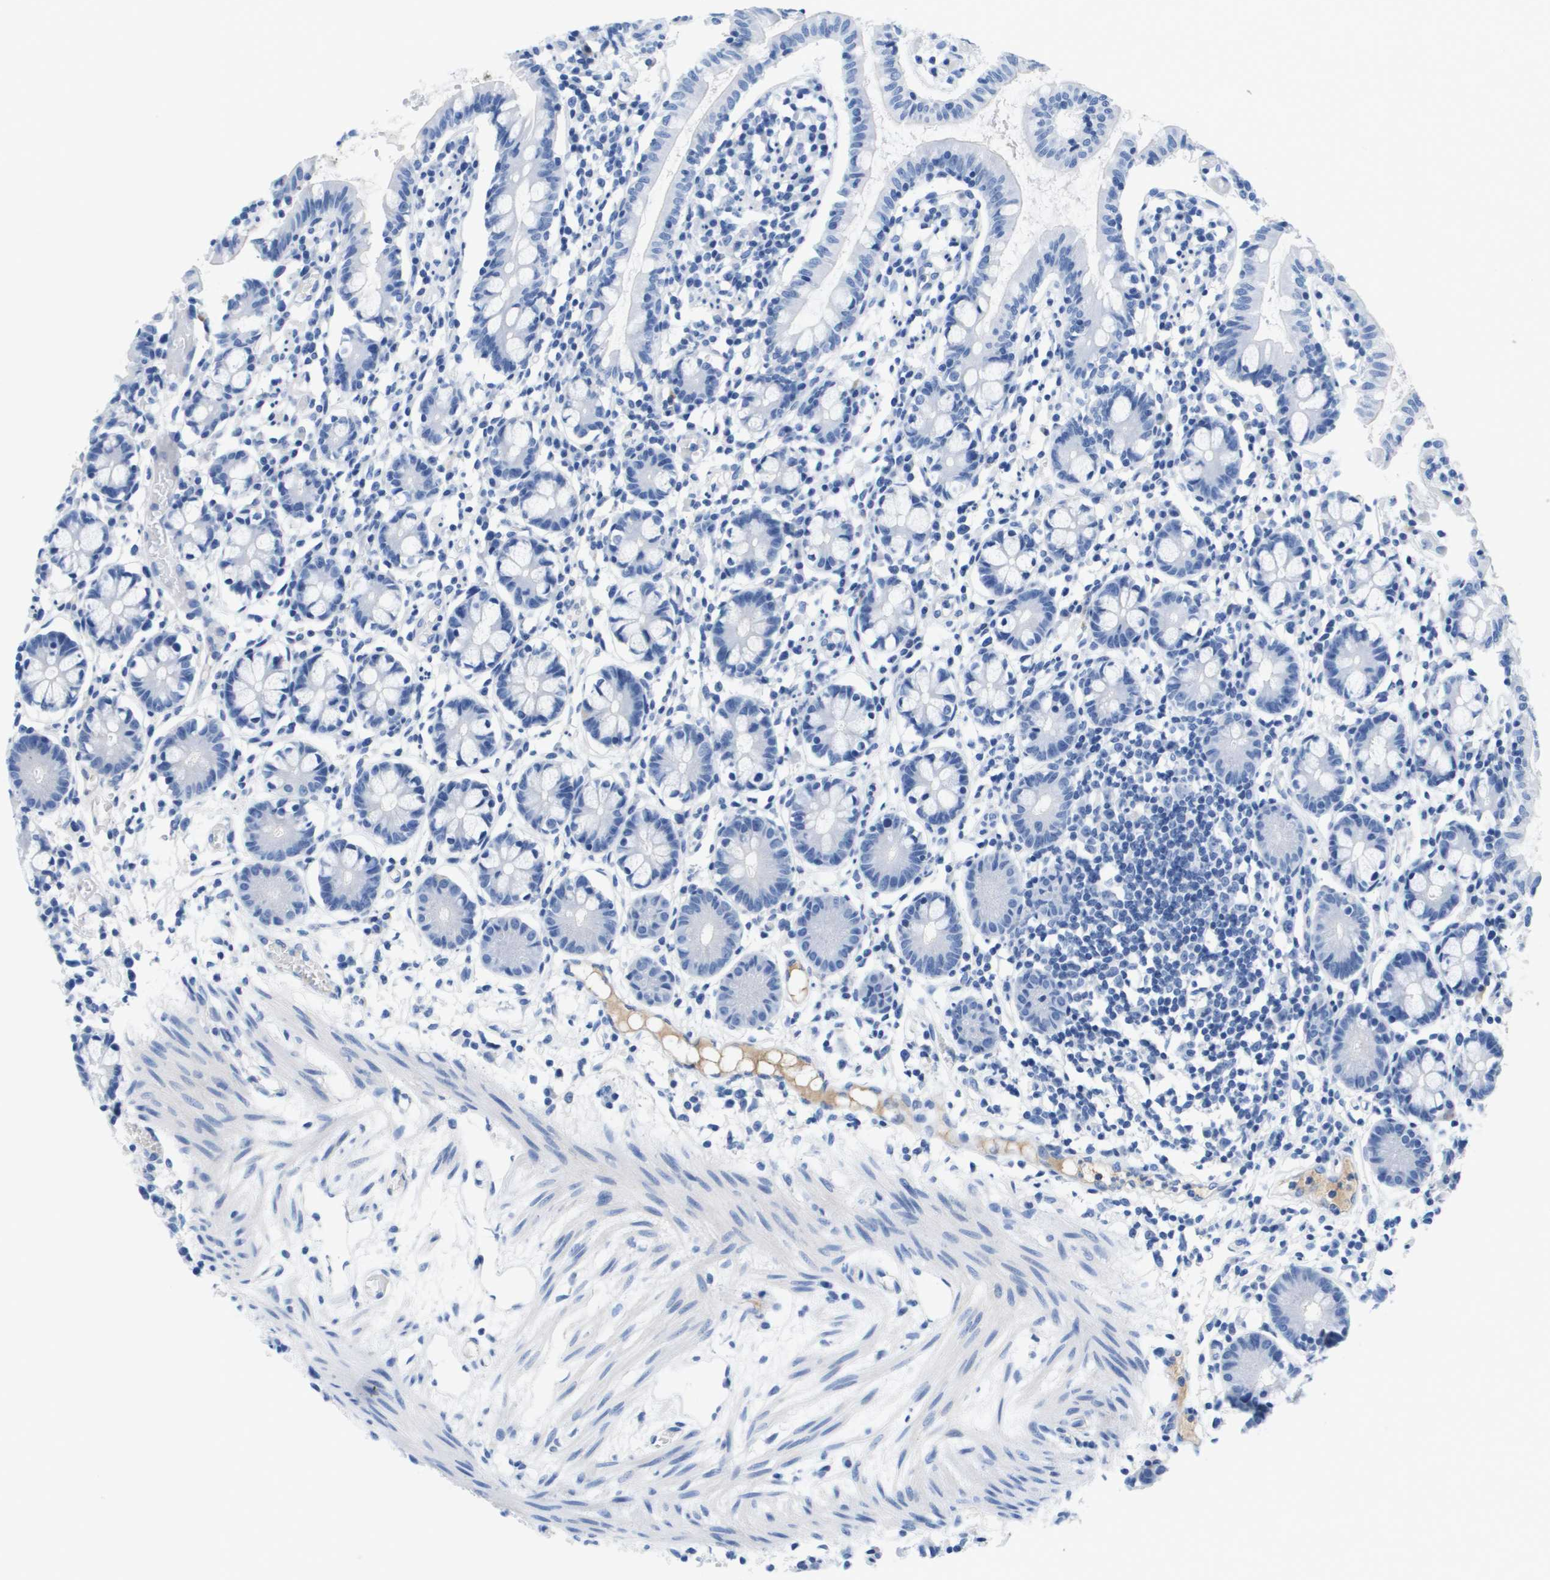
{"staining": {"intensity": "negative", "quantity": "none", "location": "none"}, "tissue": "small intestine", "cell_type": "Glandular cells", "image_type": "normal", "snomed": [{"axis": "morphology", "description": "Normal tissue, NOS"}, {"axis": "topography", "description": "Small intestine"}], "caption": "A high-resolution image shows immunohistochemistry staining of benign small intestine, which shows no significant staining in glandular cells. (IHC, brightfield microscopy, high magnification).", "gene": "APOA1", "patient": {"sex": "female", "age": 84}}